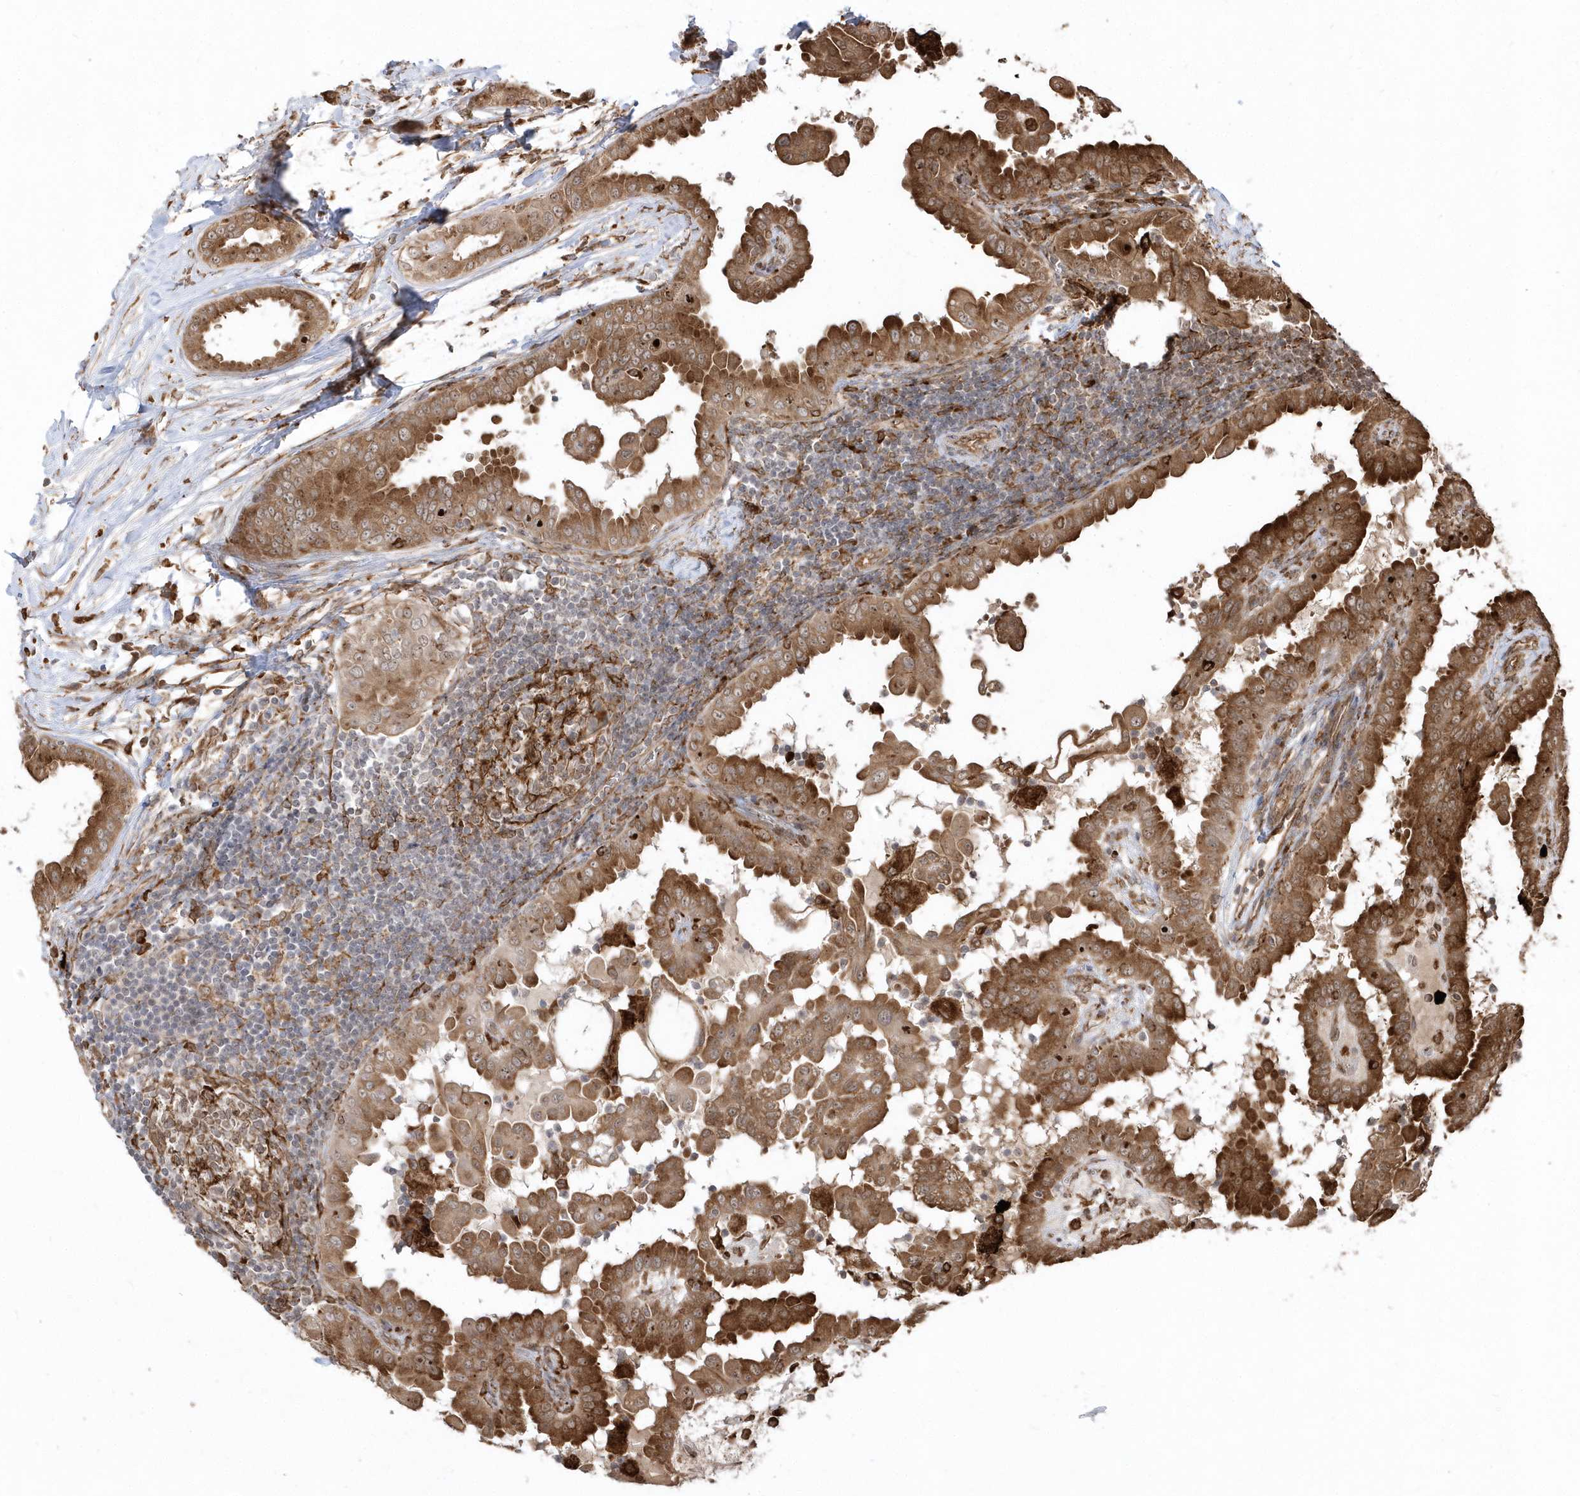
{"staining": {"intensity": "strong", "quantity": ">75%", "location": "cytoplasmic/membranous,nuclear"}, "tissue": "thyroid cancer", "cell_type": "Tumor cells", "image_type": "cancer", "snomed": [{"axis": "morphology", "description": "Papillary adenocarcinoma, NOS"}, {"axis": "topography", "description": "Thyroid gland"}], "caption": "Protein expression analysis of thyroid papillary adenocarcinoma demonstrates strong cytoplasmic/membranous and nuclear positivity in approximately >75% of tumor cells.", "gene": "EPC2", "patient": {"sex": "male", "age": 33}}